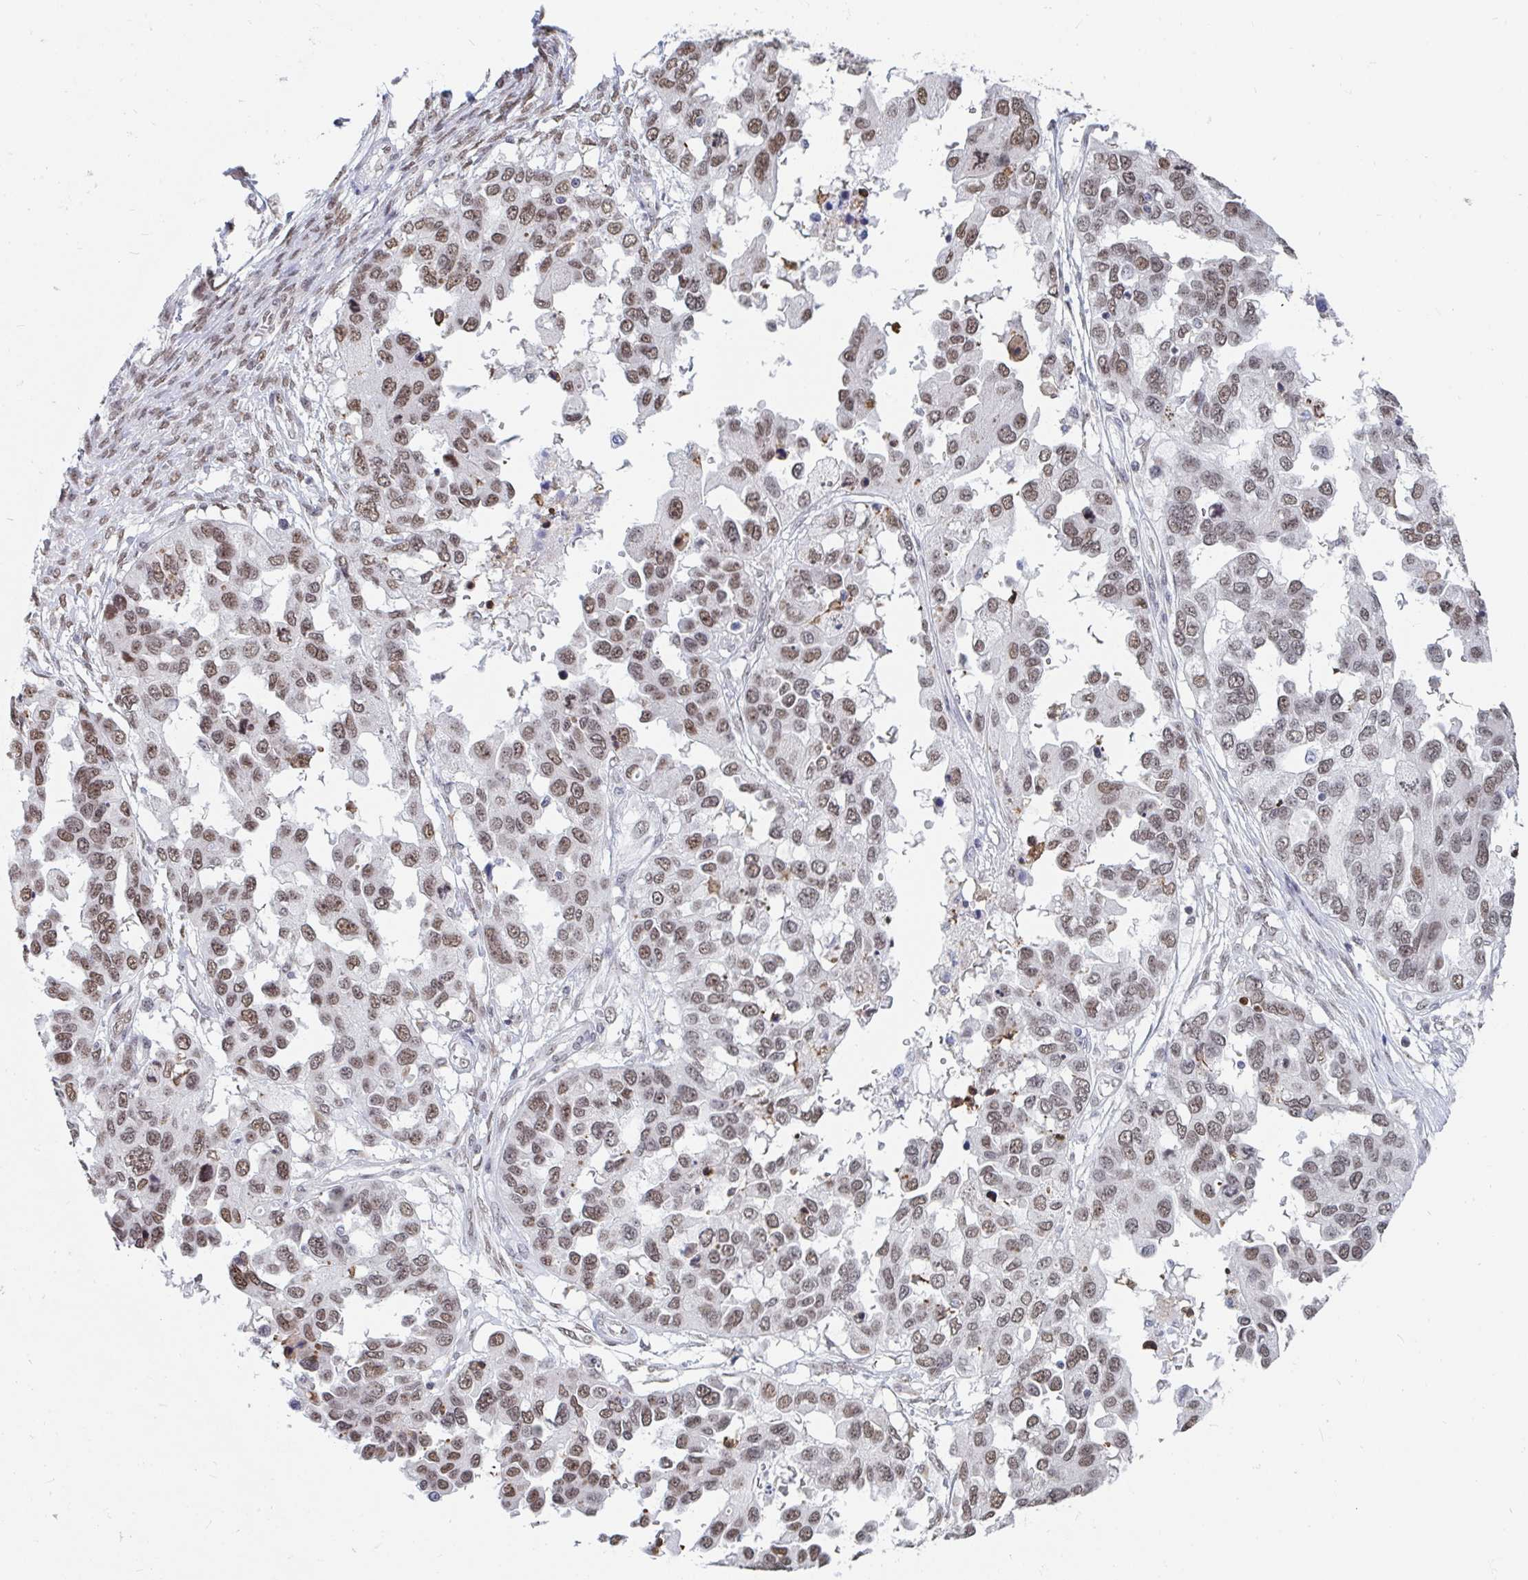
{"staining": {"intensity": "moderate", "quantity": ">75%", "location": "nuclear"}, "tissue": "ovarian cancer", "cell_type": "Tumor cells", "image_type": "cancer", "snomed": [{"axis": "morphology", "description": "Cystadenocarcinoma, serous, NOS"}, {"axis": "topography", "description": "Ovary"}], "caption": "Protein positivity by immunohistochemistry reveals moderate nuclear staining in approximately >75% of tumor cells in ovarian cancer.", "gene": "TRIP12", "patient": {"sex": "female", "age": 53}}